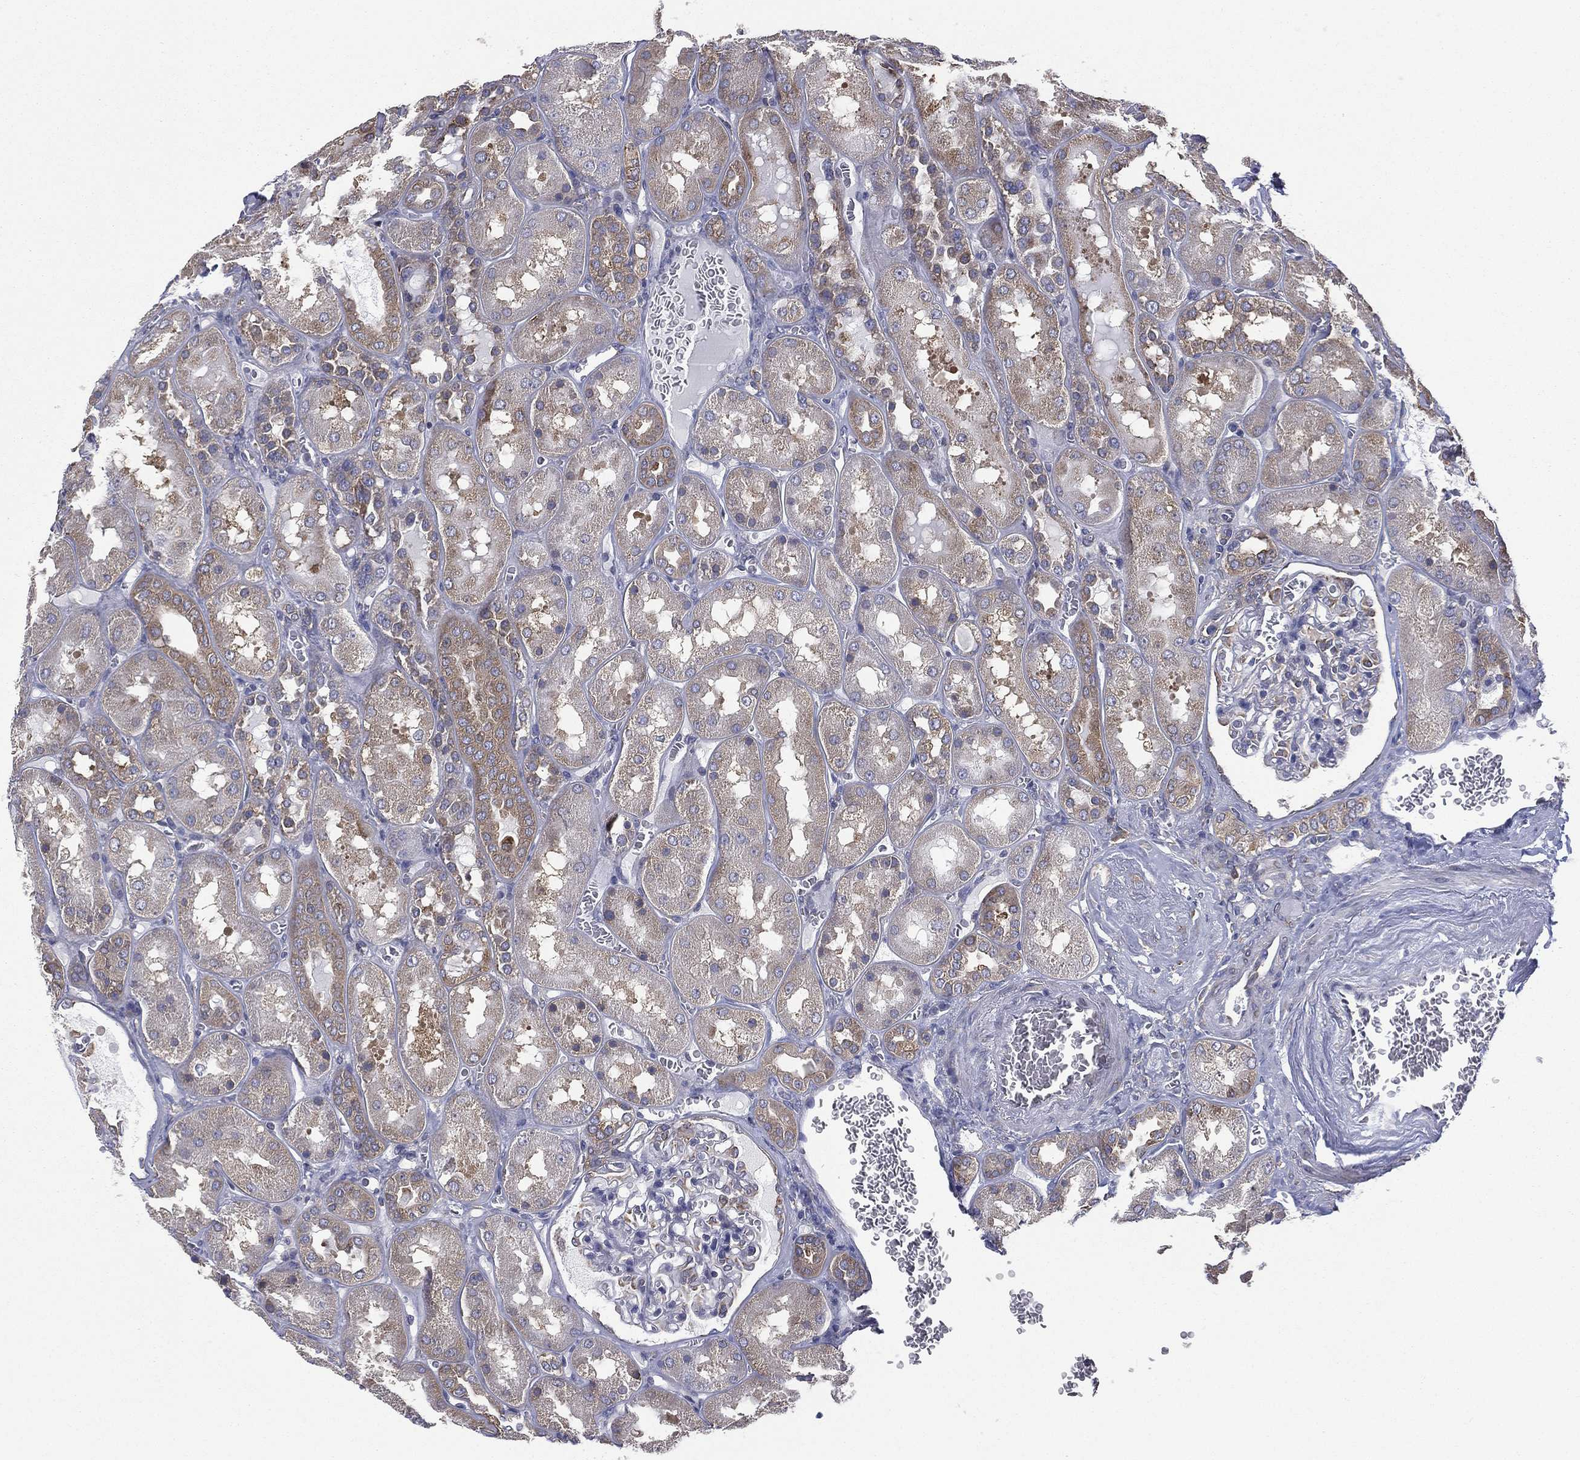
{"staining": {"intensity": "weak", "quantity": "<25%", "location": "cytoplasmic/membranous"}, "tissue": "kidney", "cell_type": "Cells in glomeruli", "image_type": "normal", "snomed": [{"axis": "morphology", "description": "Normal tissue, NOS"}, {"axis": "topography", "description": "Kidney"}], "caption": "Immunohistochemistry histopathology image of unremarkable kidney stained for a protein (brown), which reveals no expression in cells in glomeruli. The staining was performed using DAB (3,3'-diaminobenzidine) to visualize the protein expression in brown, while the nuclei were stained in blue with hematoxylin (Magnification: 20x).", "gene": "FARSA", "patient": {"sex": "male", "age": 73}}